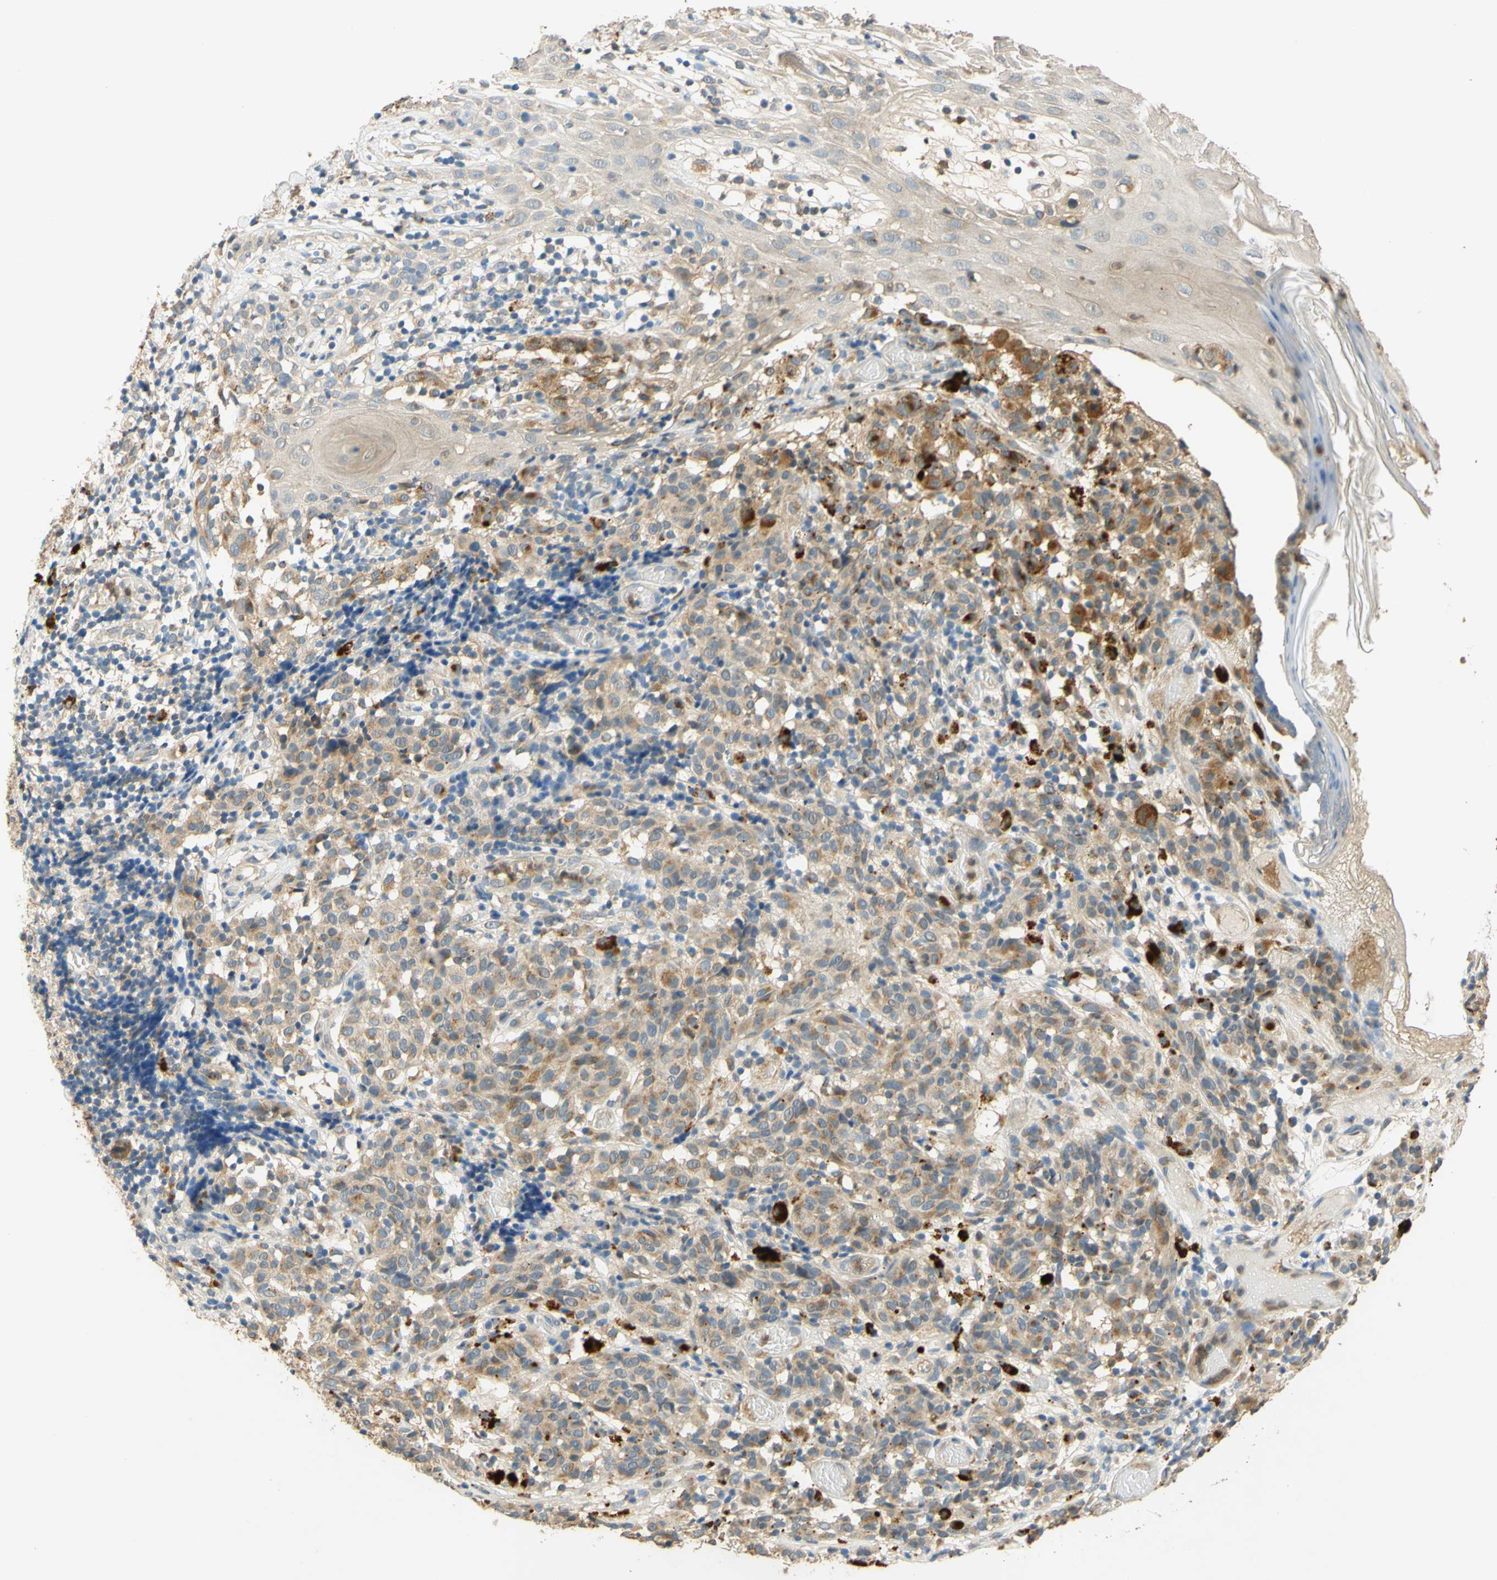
{"staining": {"intensity": "weak", "quantity": ">75%", "location": "cytoplasmic/membranous"}, "tissue": "melanoma", "cell_type": "Tumor cells", "image_type": "cancer", "snomed": [{"axis": "morphology", "description": "Malignant melanoma, NOS"}, {"axis": "topography", "description": "Skin"}], "caption": "Immunohistochemical staining of human melanoma reveals low levels of weak cytoplasmic/membranous protein staining in approximately >75% of tumor cells. The protein is stained brown, and the nuclei are stained in blue (DAB (3,3'-diaminobenzidine) IHC with brightfield microscopy, high magnification).", "gene": "ENTREP2", "patient": {"sex": "female", "age": 46}}